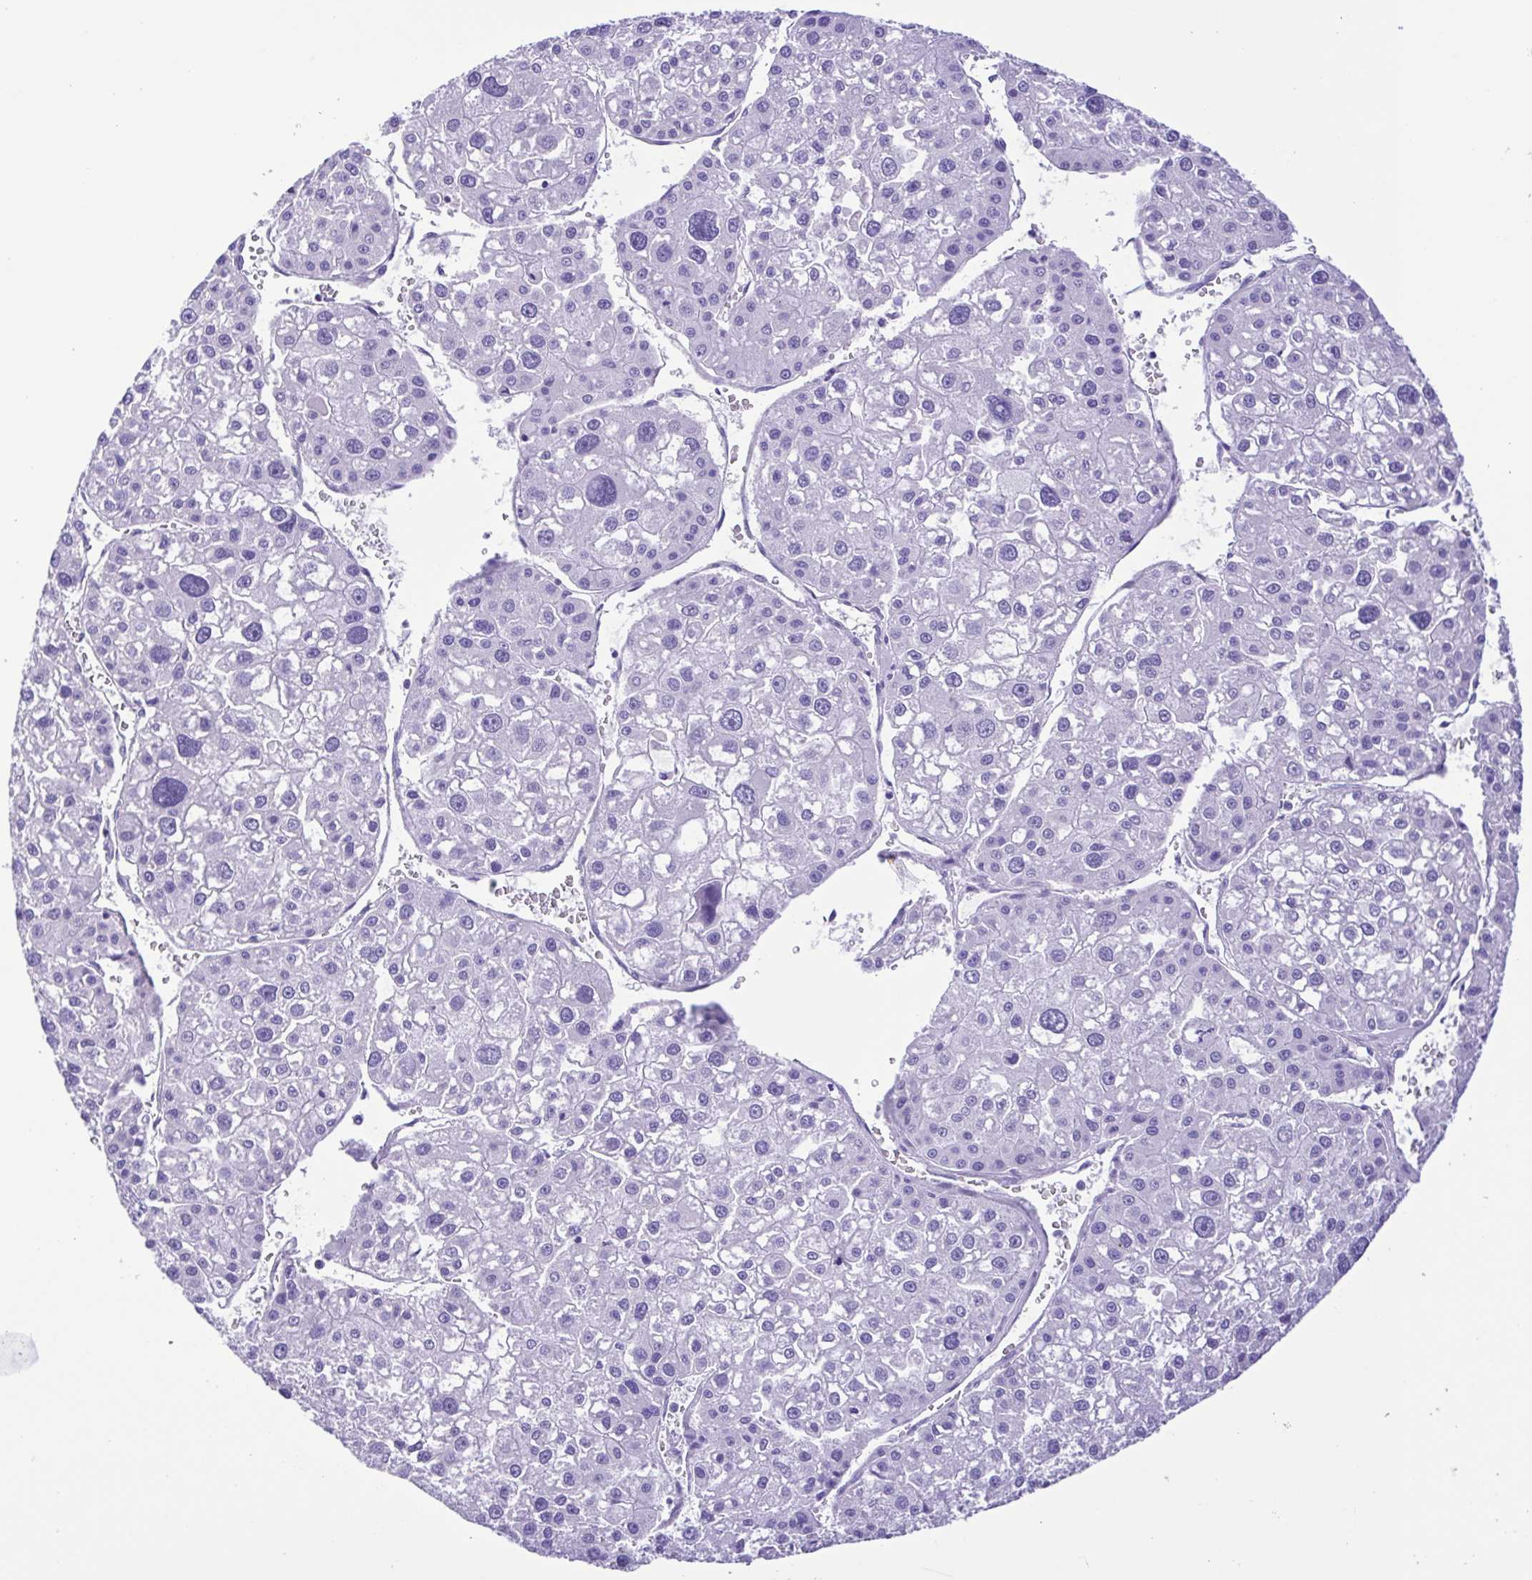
{"staining": {"intensity": "negative", "quantity": "none", "location": "none"}, "tissue": "liver cancer", "cell_type": "Tumor cells", "image_type": "cancer", "snomed": [{"axis": "morphology", "description": "Carcinoma, Hepatocellular, NOS"}, {"axis": "topography", "description": "Liver"}], "caption": "This is an immunohistochemistry (IHC) image of liver cancer (hepatocellular carcinoma). There is no staining in tumor cells.", "gene": "ISM2", "patient": {"sex": "male", "age": 73}}